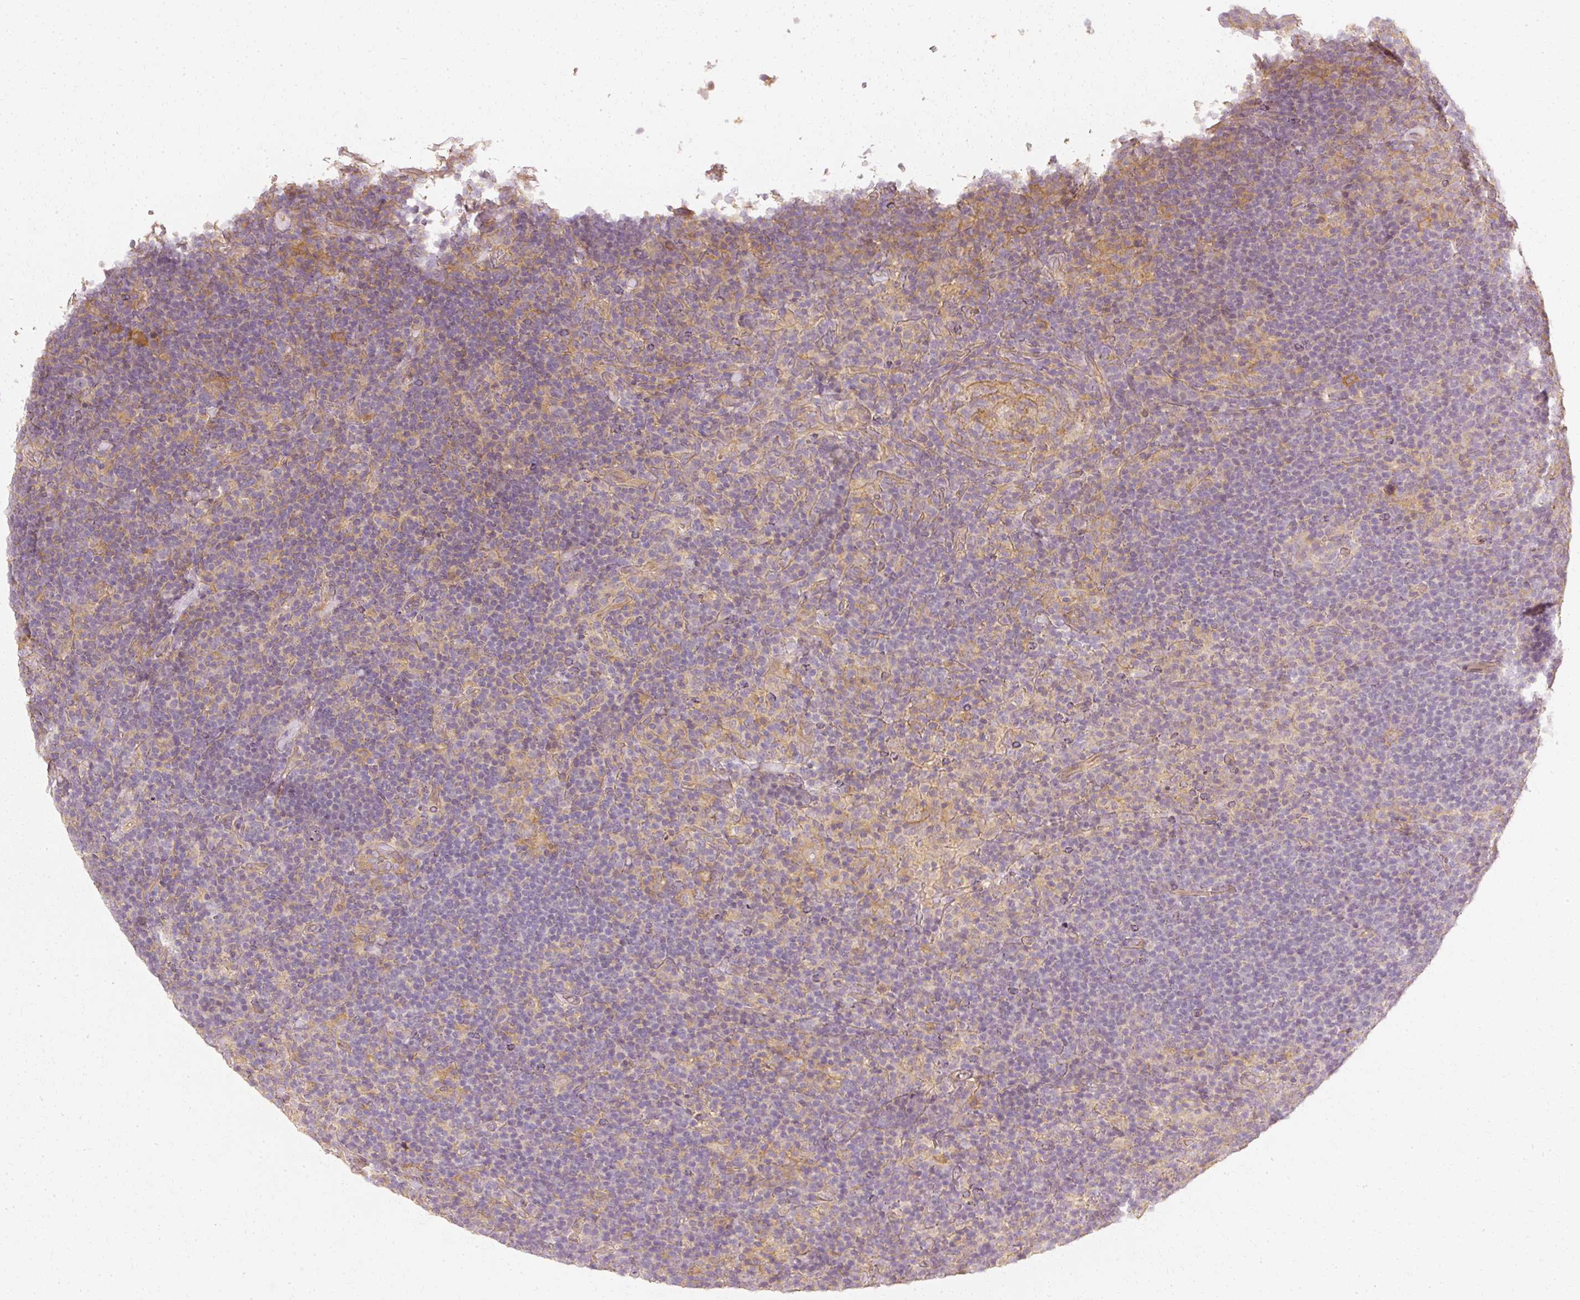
{"staining": {"intensity": "negative", "quantity": "none", "location": "none"}, "tissue": "lymphoma", "cell_type": "Tumor cells", "image_type": "cancer", "snomed": [{"axis": "morphology", "description": "Hodgkin's disease, NOS"}, {"axis": "topography", "description": "Lymph node"}], "caption": "A photomicrograph of Hodgkin's disease stained for a protein displays no brown staining in tumor cells.", "gene": "GNAQ", "patient": {"sex": "female", "age": 57}}